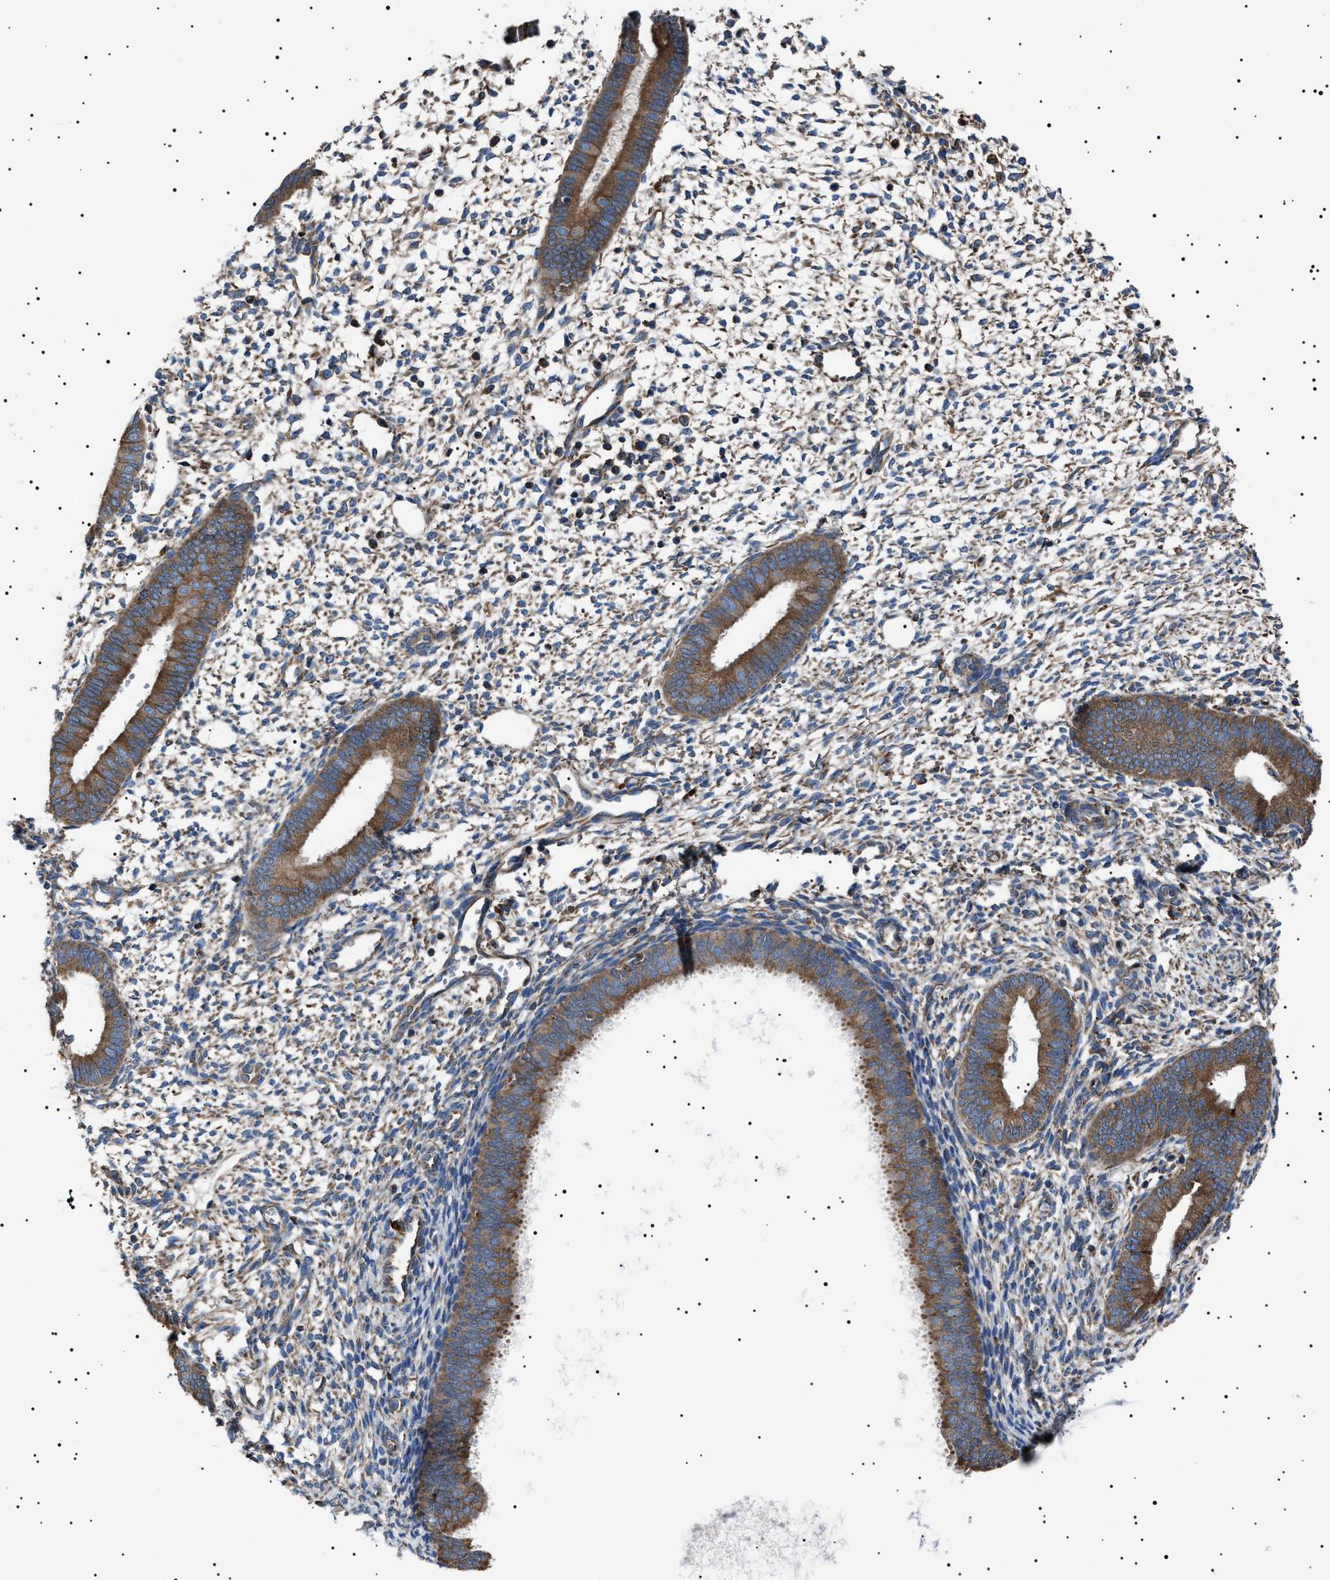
{"staining": {"intensity": "weak", "quantity": "25%-75%", "location": "cytoplasmic/membranous"}, "tissue": "endometrium", "cell_type": "Cells in endometrial stroma", "image_type": "normal", "snomed": [{"axis": "morphology", "description": "Normal tissue, NOS"}, {"axis": "topography", "description": "Endometrium"}], "caption": "Protein expression analysis of benign human endometrium reveals weak cytoplasmic/membranous expression in about 25%-75% of cells in endometrial stroma. Using DAB (3,3'-diaminobenzidine) (brown) and hematoxylin (blue) stains, captured at high magnification using brightfield microscopy.", "gene": "TOP1MT", "patient": {"sex": "female", "age": 46}}